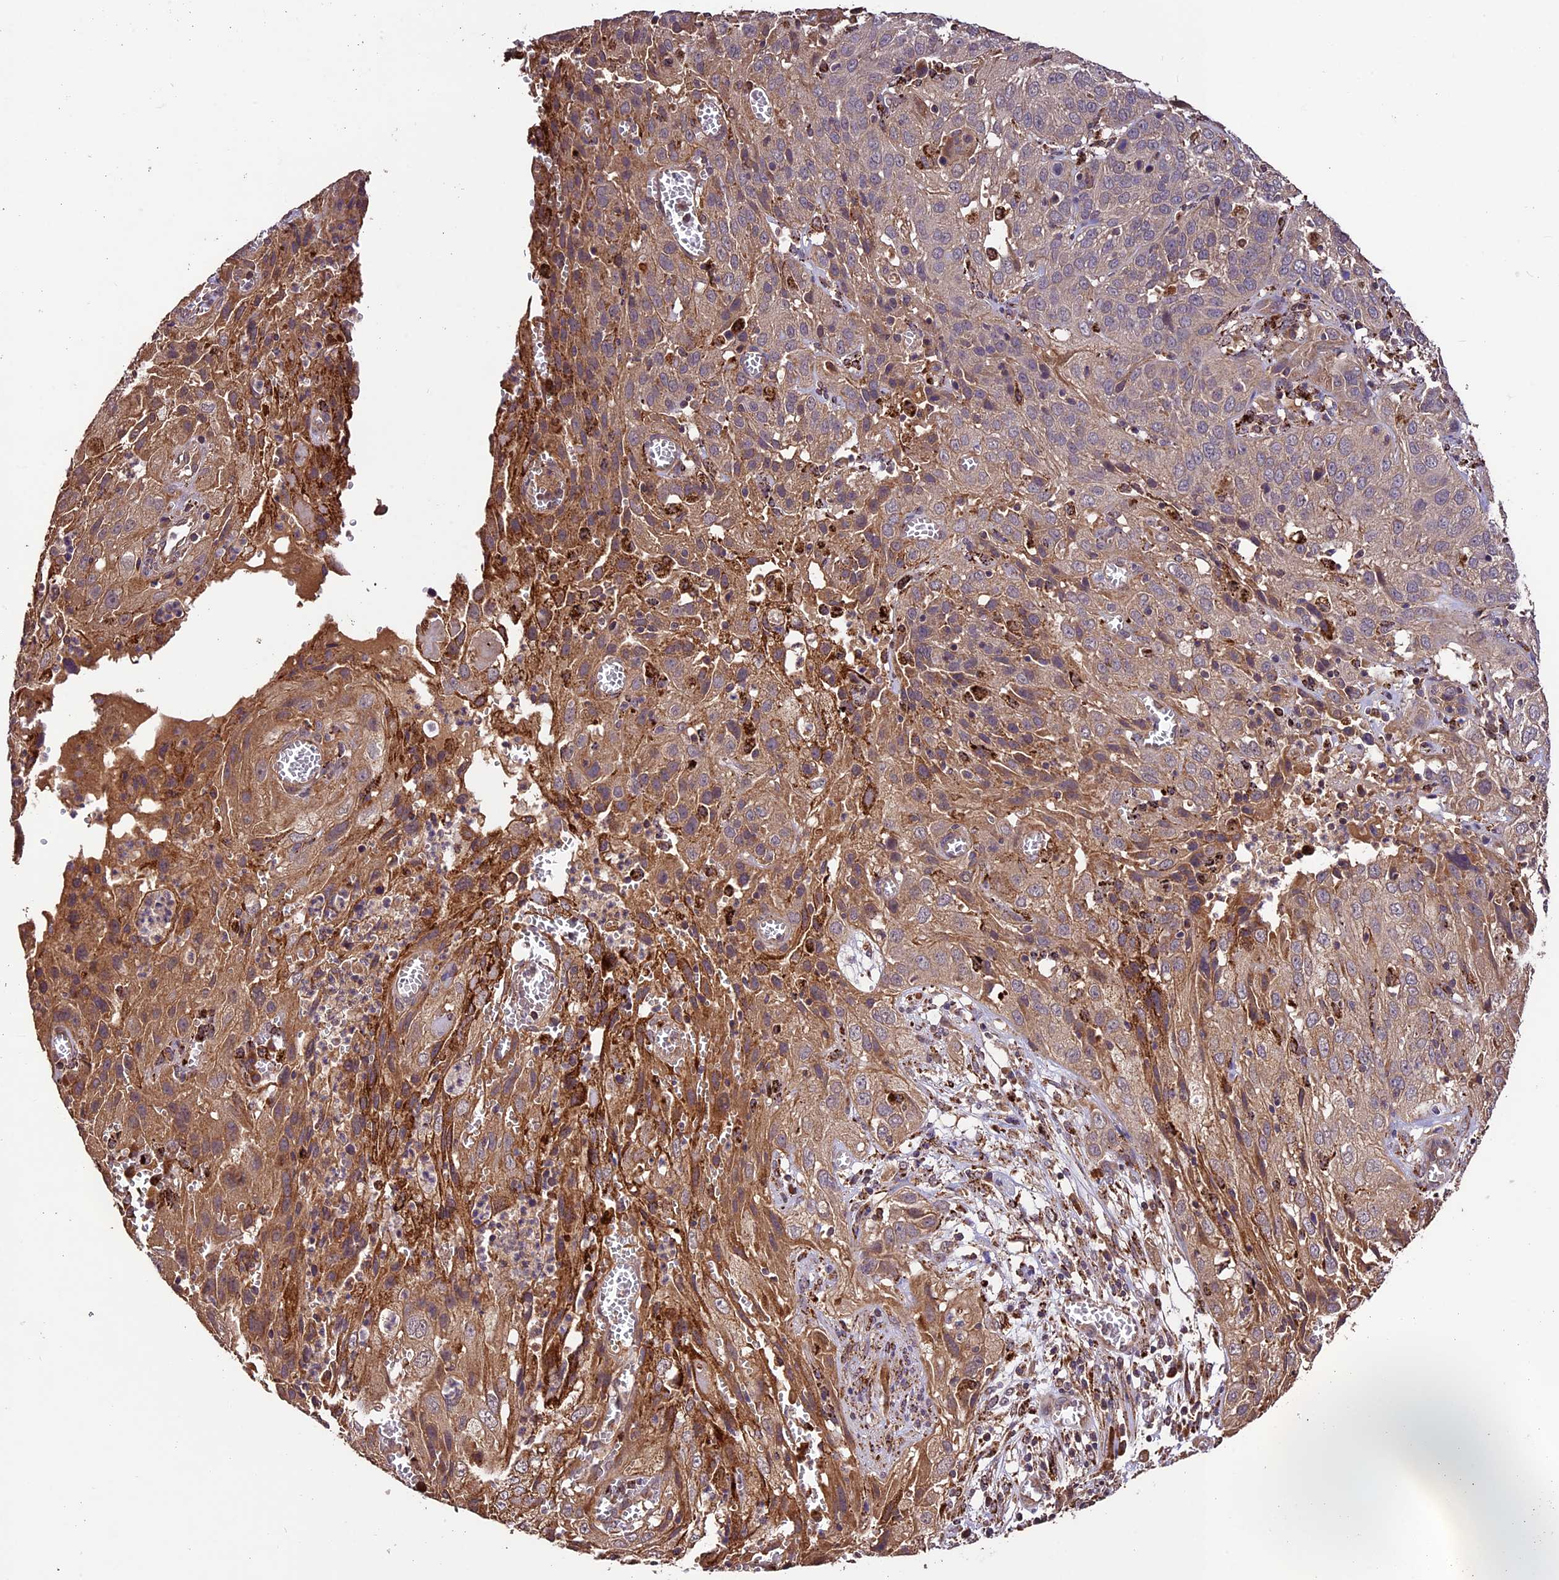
{"staining": {"intensity": "moderate", "quantity": ">75%", "location": "cytoplasmic/membranous"}, "tissue": "cervical cancer", "cell_type": "Tumor cells", "image_type": "cancer", "snomed": [{"axis": "morphology", "description": "Squamous cell carcinoma, NOS"}, {"axis": "topography", "description": "Cervix"}], "caption": "Immunohistochemistry (IHC) of cervical cancer (squamous cell carcinoma) displays medium levels of moderate cytoplasmic/membranous staining in about >75% of tumor cells.", "gene": "CRLF1", "patient": {"sex": "female", "age": 32}}